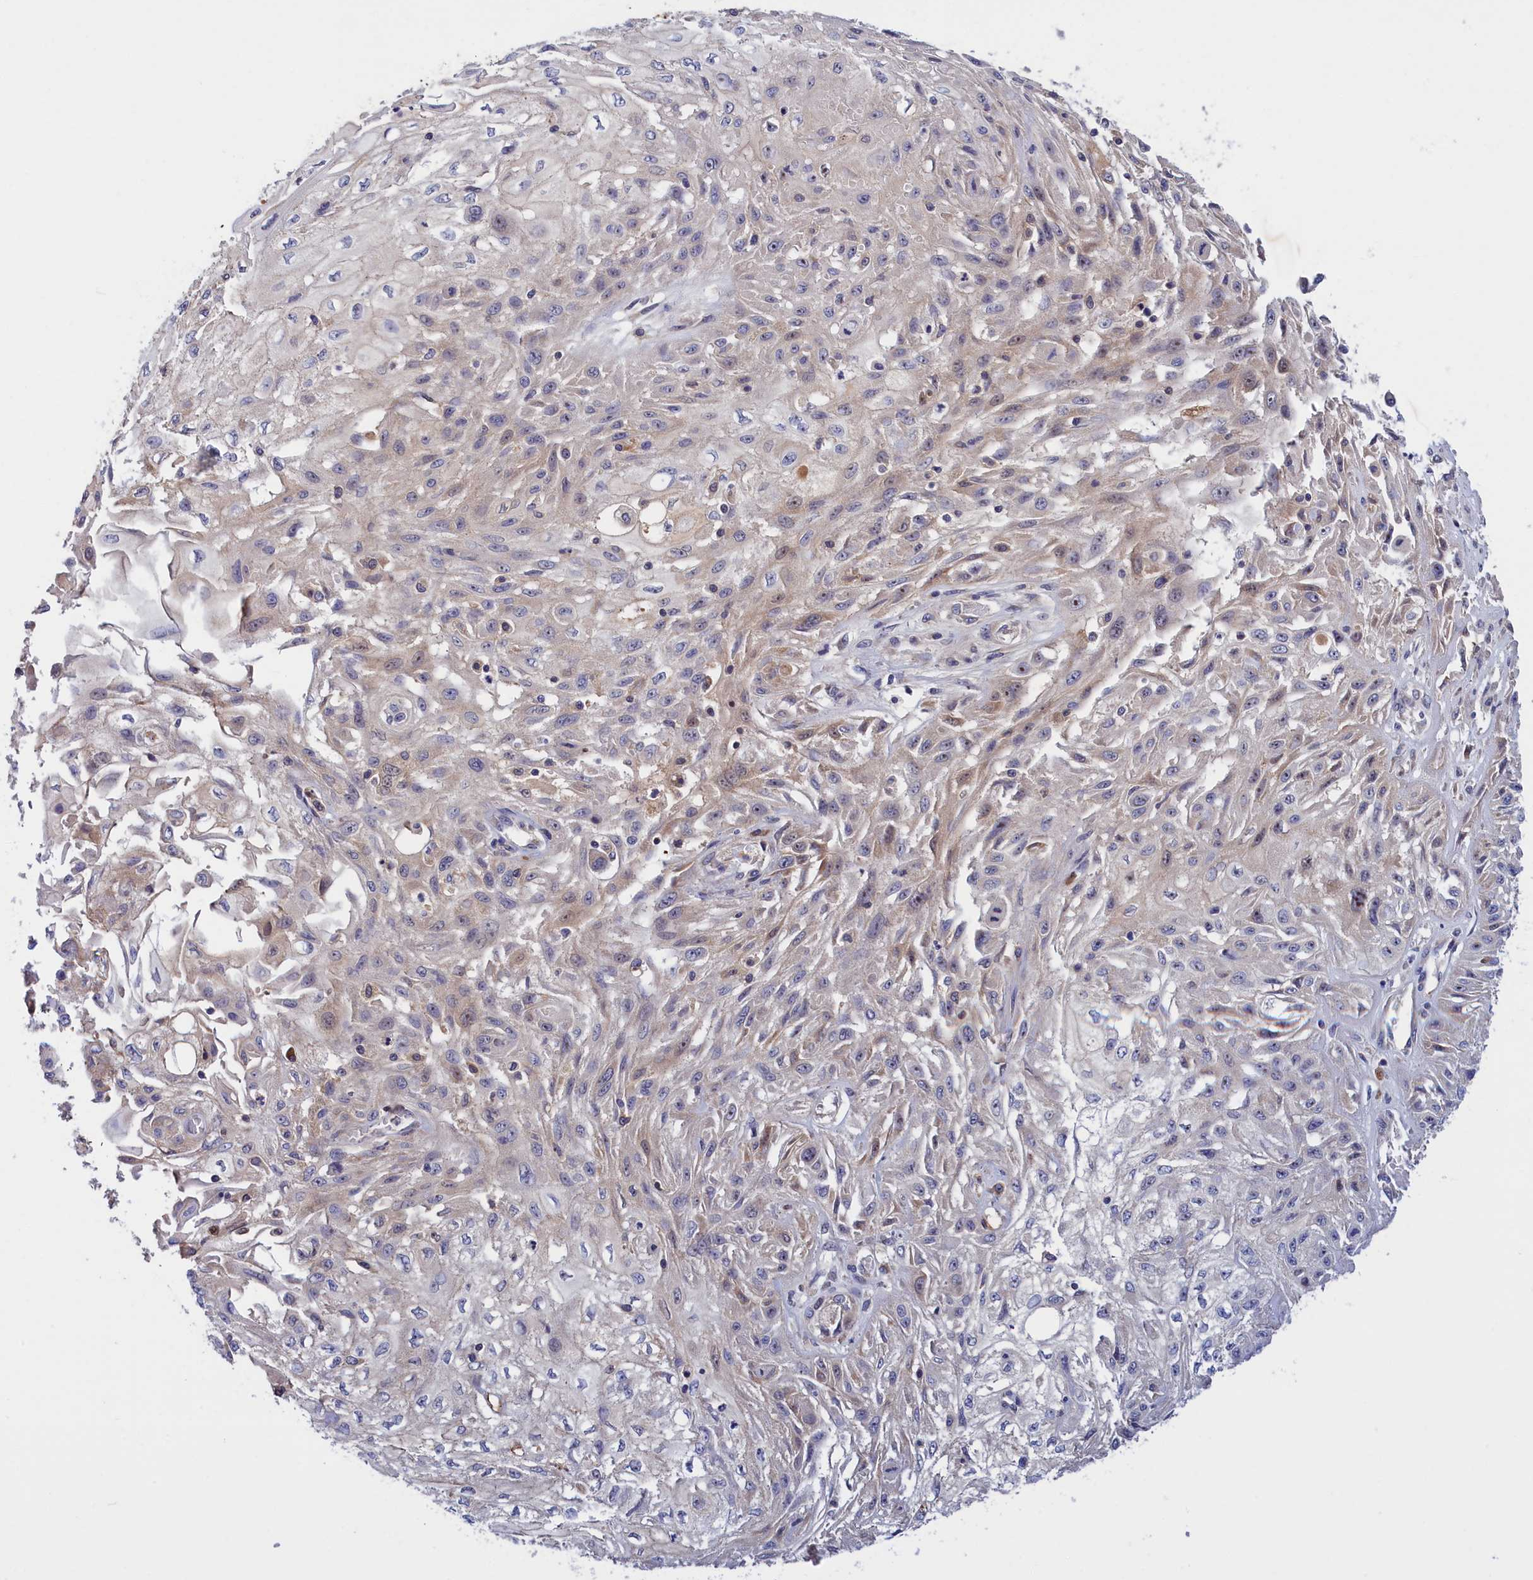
{"staining": {"intensity": "negative", "quantity": "none", "location": "none"}, "tissue": "skin cancer", "cell_type": "Tumor cells", "image_type": "cancer", "snomed": [{"axis": "morphology", "description": "Squamous cell carcinoma, NOS"}, {"axis": "morphology", "description": "Squamous cell carcinoma, metastatic, NOS"}, {"axis": "topography", "description": "Skin"}, {"axis": "topography", "description": "Lymph node"}], "caption": "Immunohistochemistry micrograph of squamous cell carcinoma (skin) stained for a protein (brown), which reveals no expression in tumor cells.", "gene": "CRACD", "patient": {"sex": "male", "age": 75}}